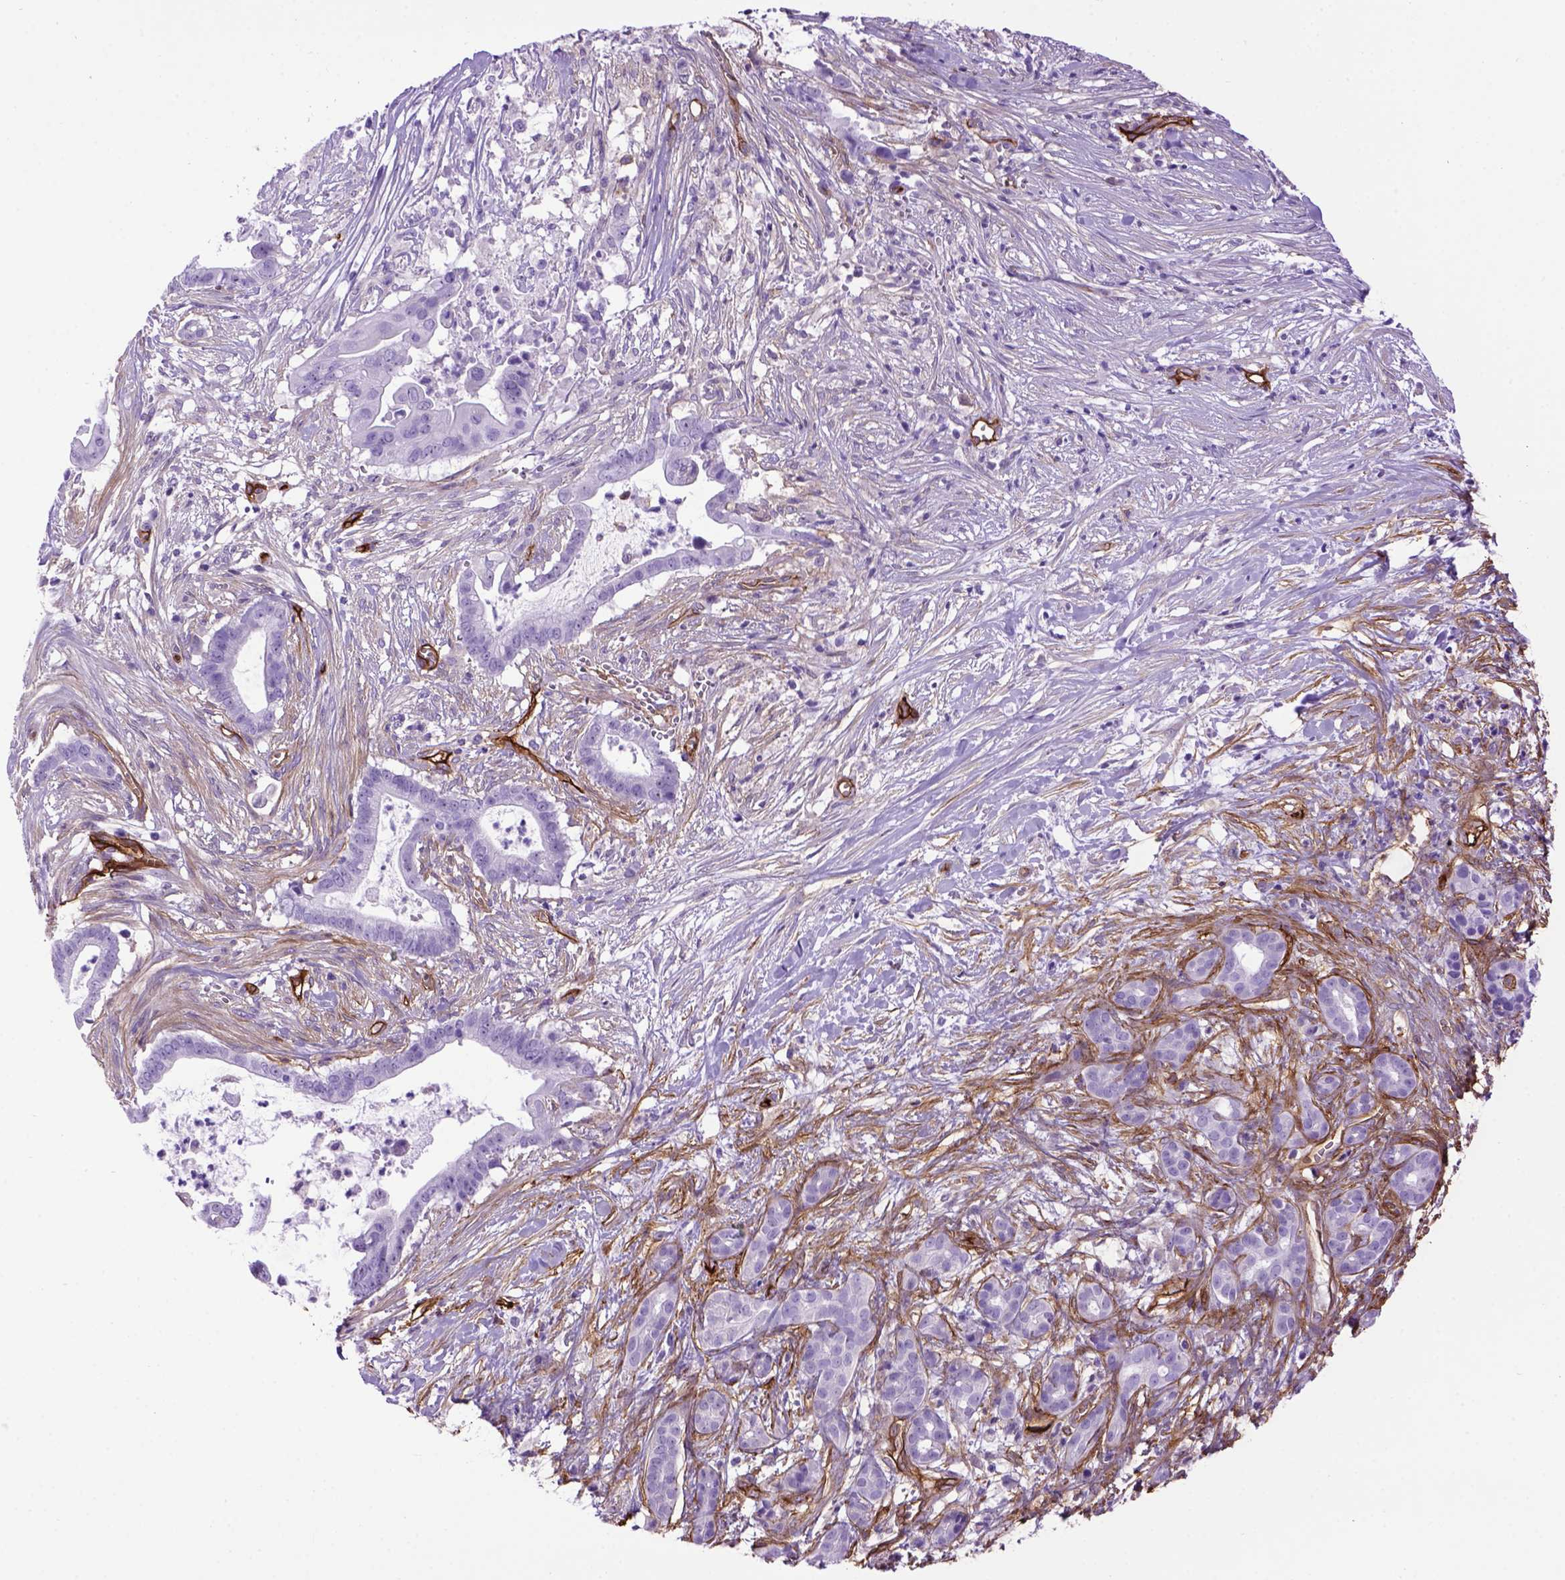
{"staining": {"intensity": "negative", "quantity": "none", "location": "none"}, "tissue": "pancreatic cancer", "cell_type": "Tumor cells", "image_type": "cancer", "snomed": [{"axis": "morphology", "description": "Adenocarcinoma, NOS"}, {"axis": "topography", "description": "Pancreas"}], "caption": "DAB immunohistochemical staining of pancreatic adenocarcinoma exhibits no significant positivity in tumor cells. (DAB (3,3'-diaminobenzidine) immunohistochemistry (IHC) with hematoxylin counter stain).", "gene": "ENG", "patient": {"sex": "male", "age": 61}}